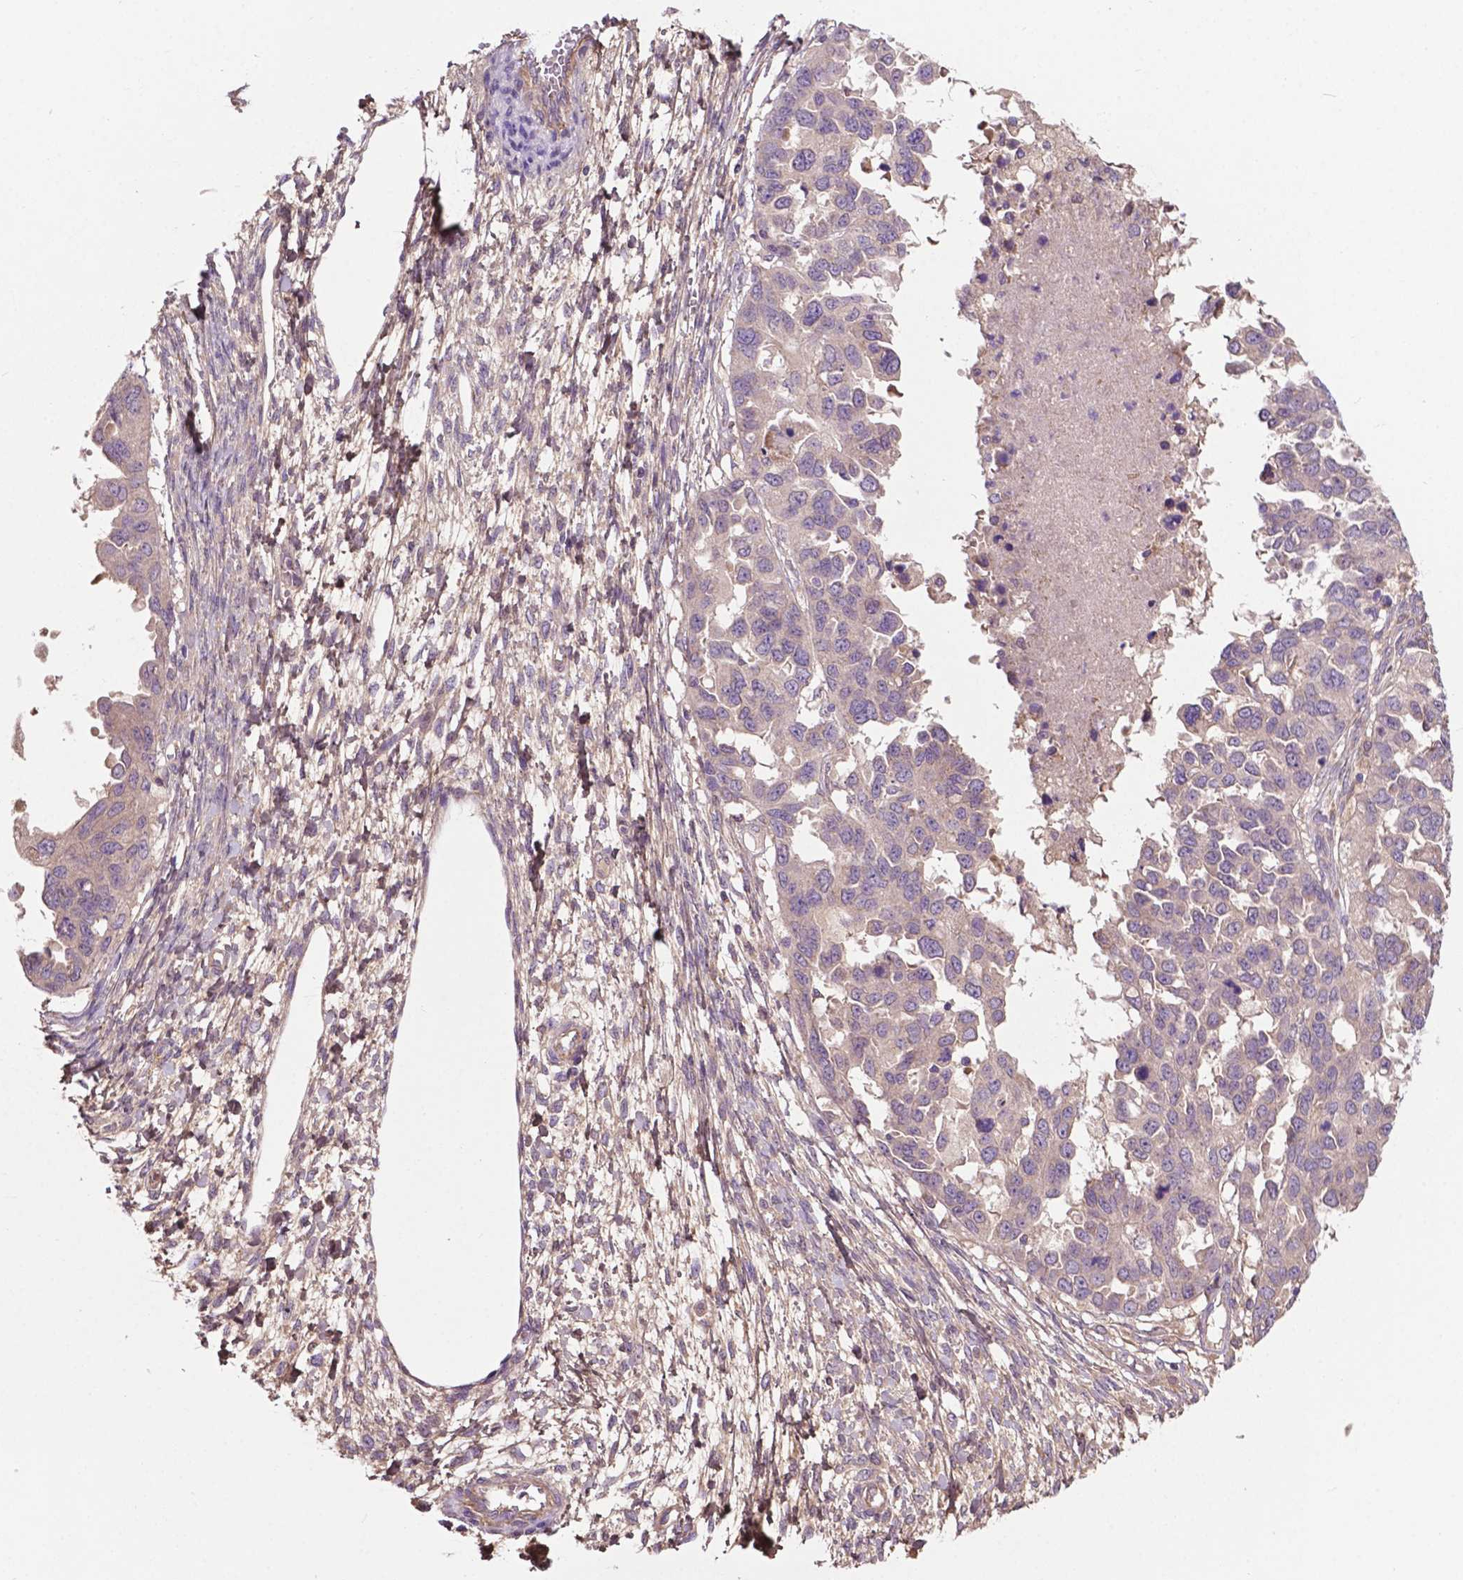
{"staining": {"intensity": "negative", "quantity": "none", "location": "none"}, "tissue": "ovarian cancer", "cell_type": "Tumor cells", "image_type": "cancer", "snomed": [{"axis": "morphology", "description": "Cystadenocarcinoma, serous, NOS"}, {"axis": "topography", "description": "Ovary"}], "caption": "Ovarian serous cystadenocarcinoma stained for a protein using immunohistochemistry (IHC) reveals no positivity tumor cells.", "gene": "GJA9", "patient": {"sex": "female", "age": 53}}